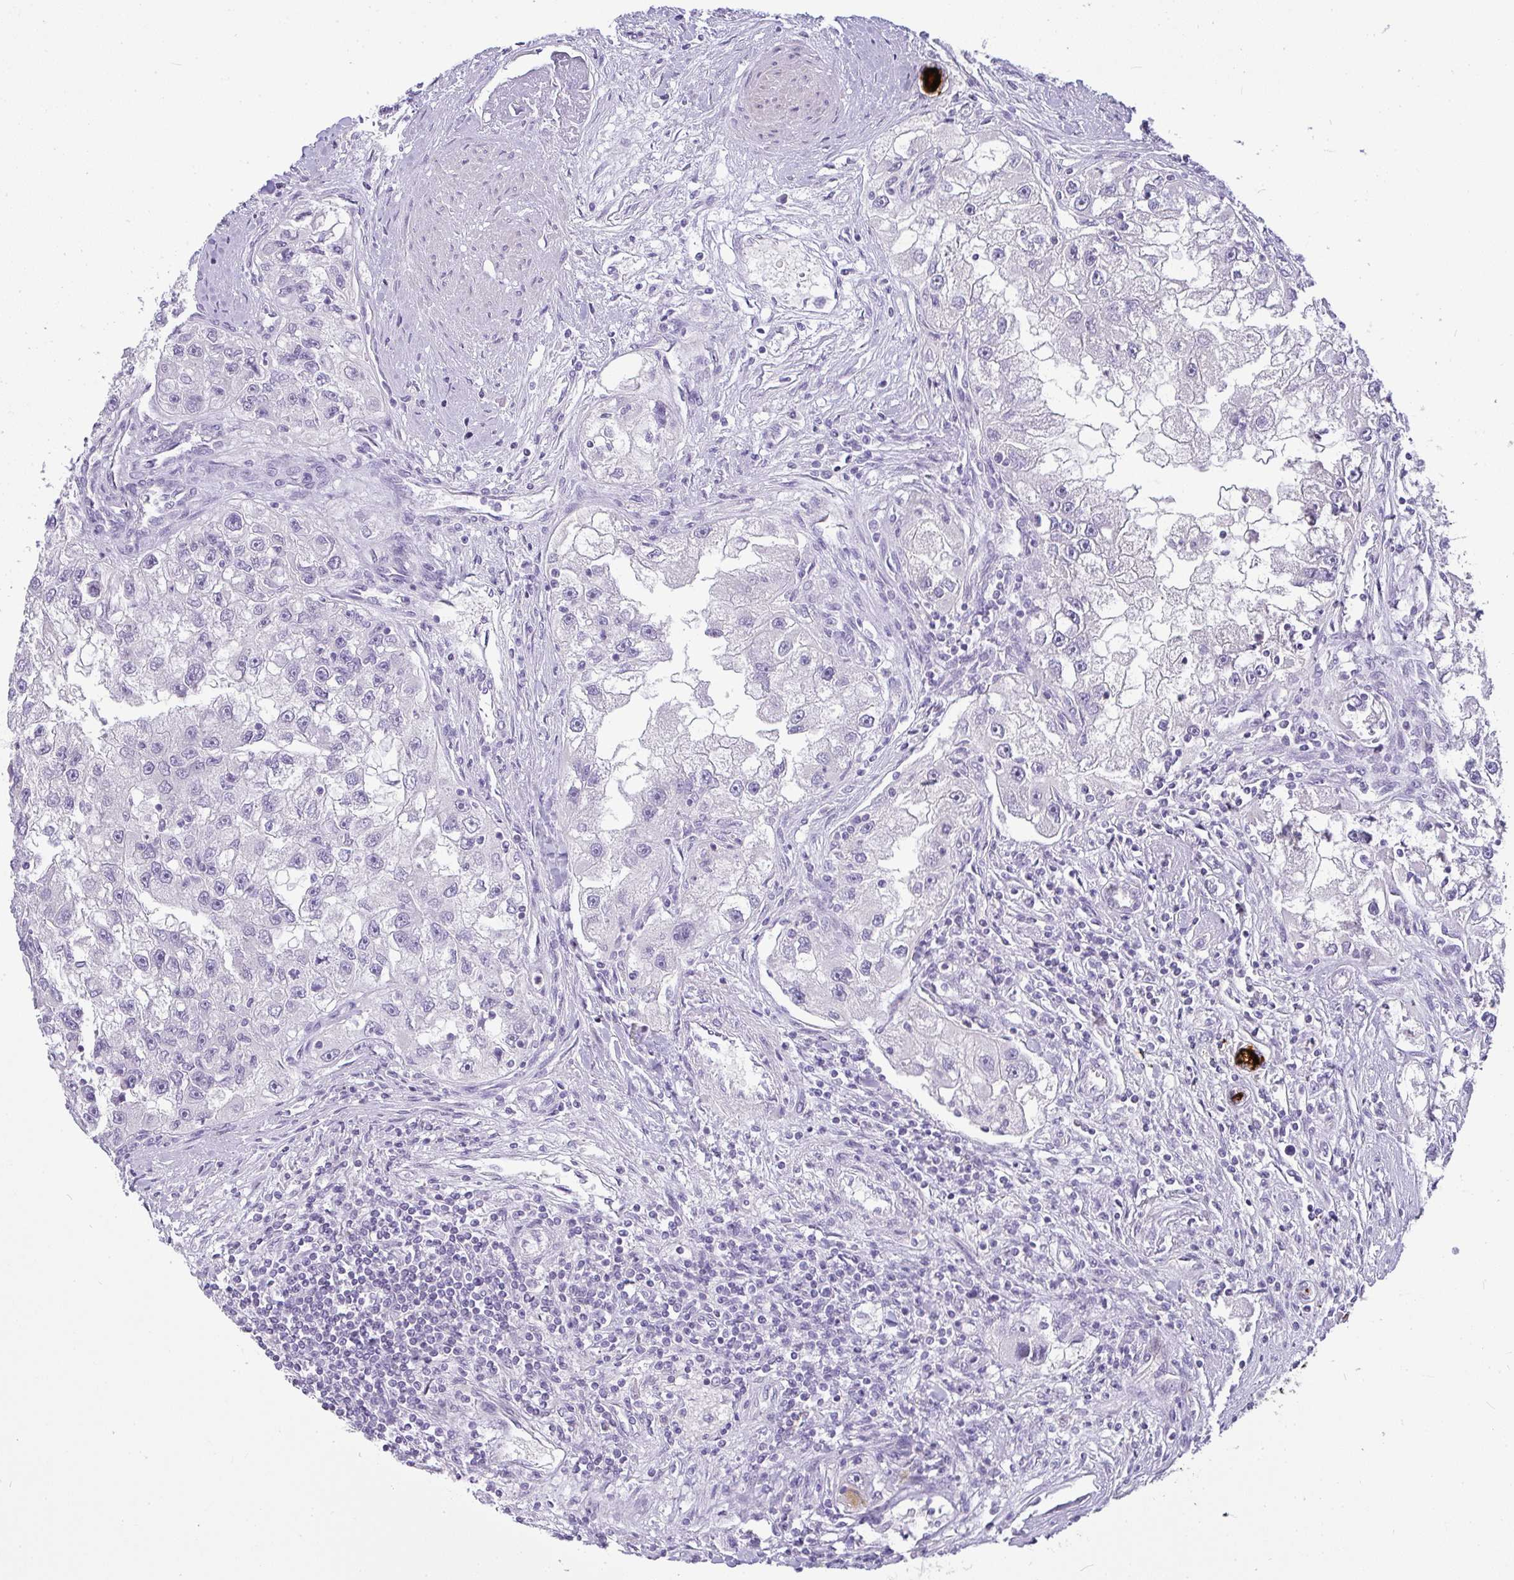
{"staining": {"intensity": "negative", "quantity": "none", "location": "none"}, "tissue": "renal cancer", "cell_type": "Tumor cells", "image_type": "cancer", "snomed": [{"axis": "morphology", "description": "Adenocarcinoma, NOS"}, {"axis": "topography", "description": "Kidney"}], "caption": "Protein analysis of renal cancer demonstrates no significant staining in tumor cells. (Immunohistochemistry (ihc), brightfield microscopy, high magnification).", "gene": "LIPE", "patient": {"sex": "male", "age": 63}}